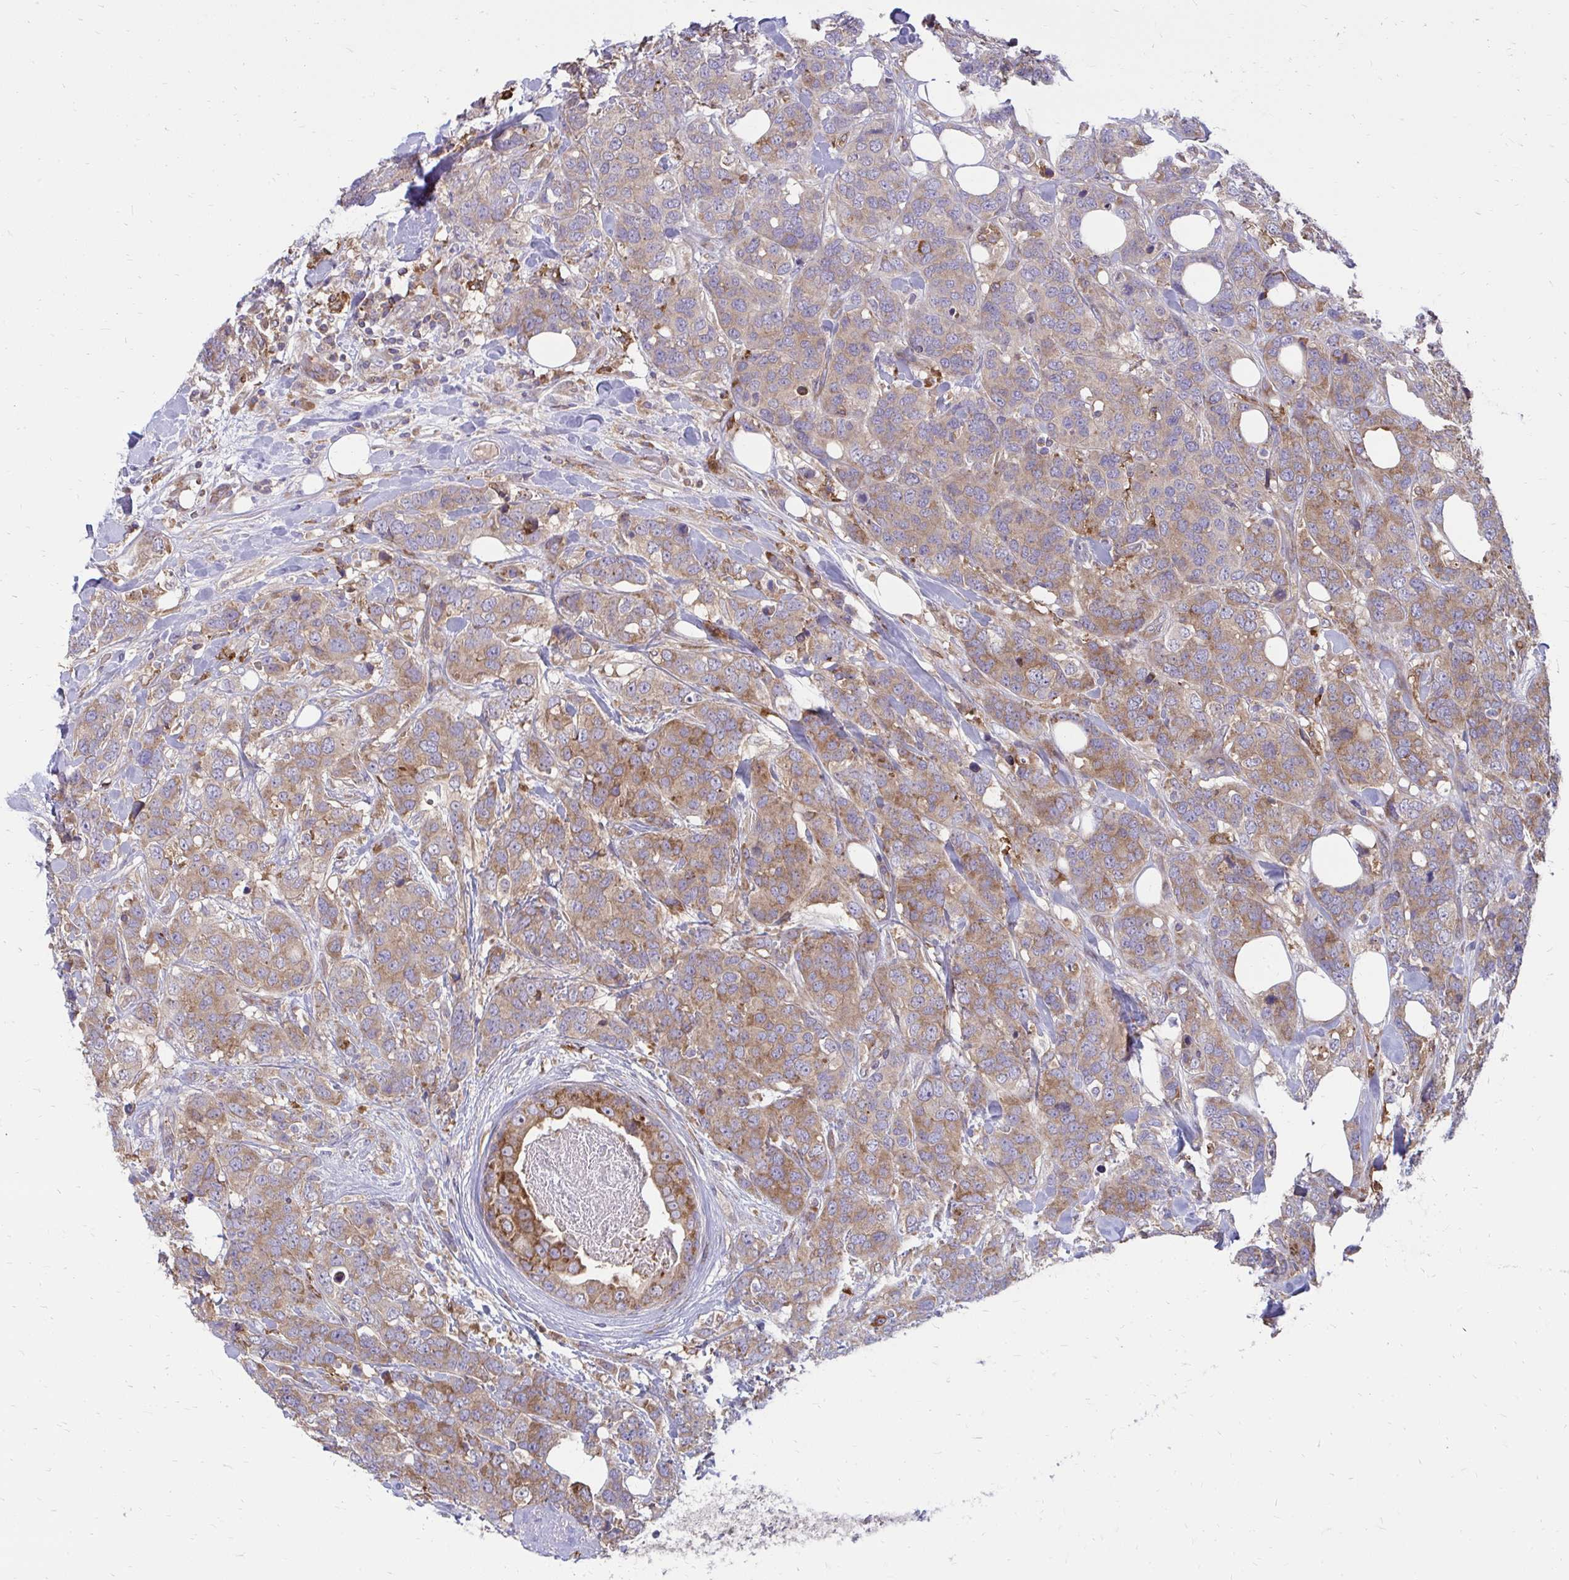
{"staining": {"intensity": "moderate", "quantity": "25%-75%", "location": "cytoplasmic/membranous"}, "tissue": "breast cancer", "cell_type": "Tumor cells", "image_type": "cancer", "snomed": [{"axis": "morphology", "description": "Lobular carcinoma"}, {"axis": "topography", "description": "Breast"}], "caption": "Moderate cytoplasmic/membranous protein positivity is identified in approximately 25%-75% of tumor cells in breast cancer (lobular carcinoma).", "gene": "ASAP1", "patient": {"sex": "female", "age": 59}}